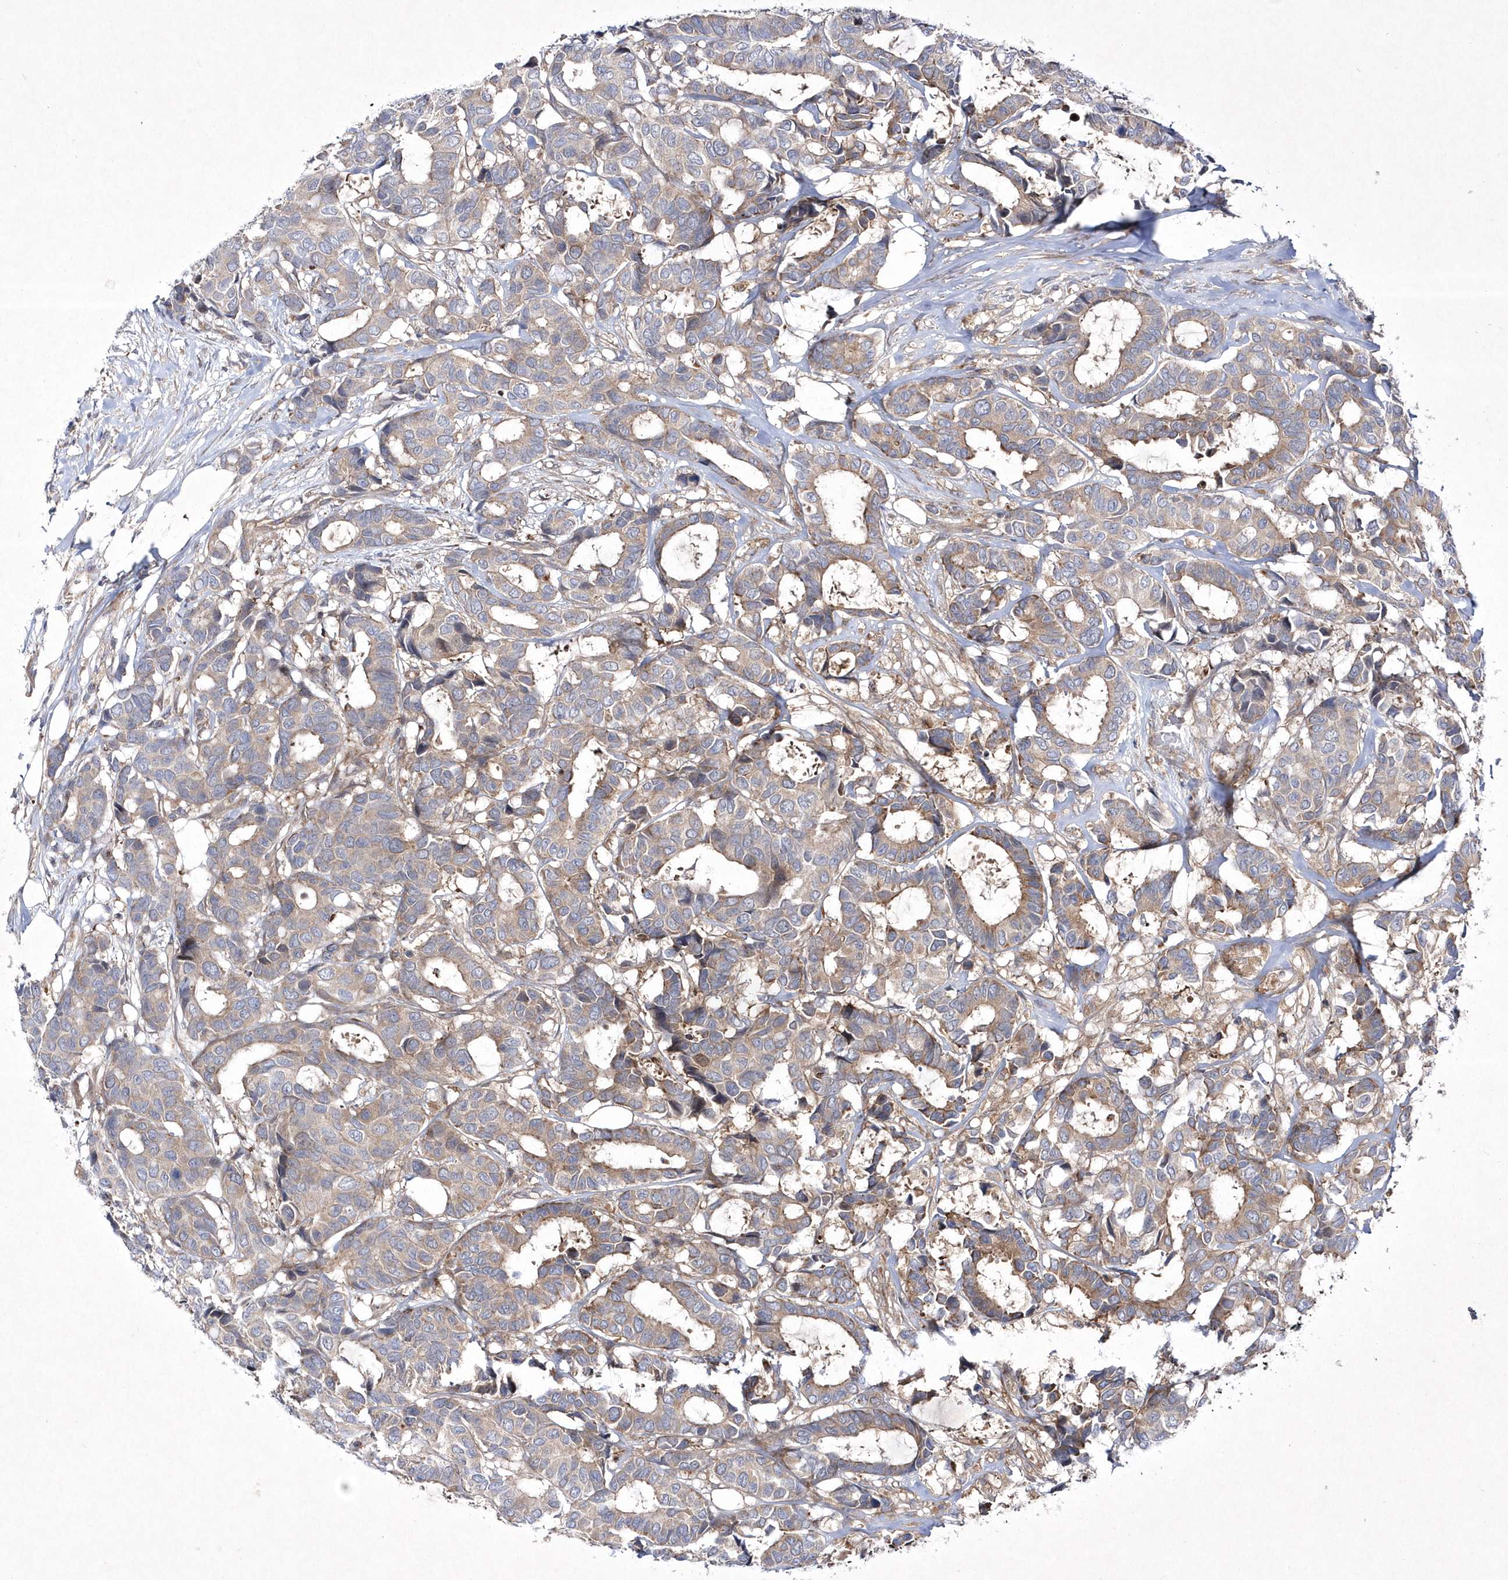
{"staining": {"intensity": "moderate", "quantity": "25%-75%", "location": "cytoplasmic/membranous"}, "tissue": "breast cancer", "cell_type": "Tumor cells", "image_type": "cancer", "snomed": [{"axis": "morphology", "description": "Duct carcinoma"}, {"axis": "topography", "description": "Breast"}], "caption": "Immunohistochemical staining of breast cancer demonstrates medium levels of moderate cytoplasmic/membranous positivity in approximately 25%-75% of tumor cells. (brown staining indicates protein expression, while blue staining denotes nuclei).", "gene": "DSPP", "patient": {"sex": "female", "age": 87}}